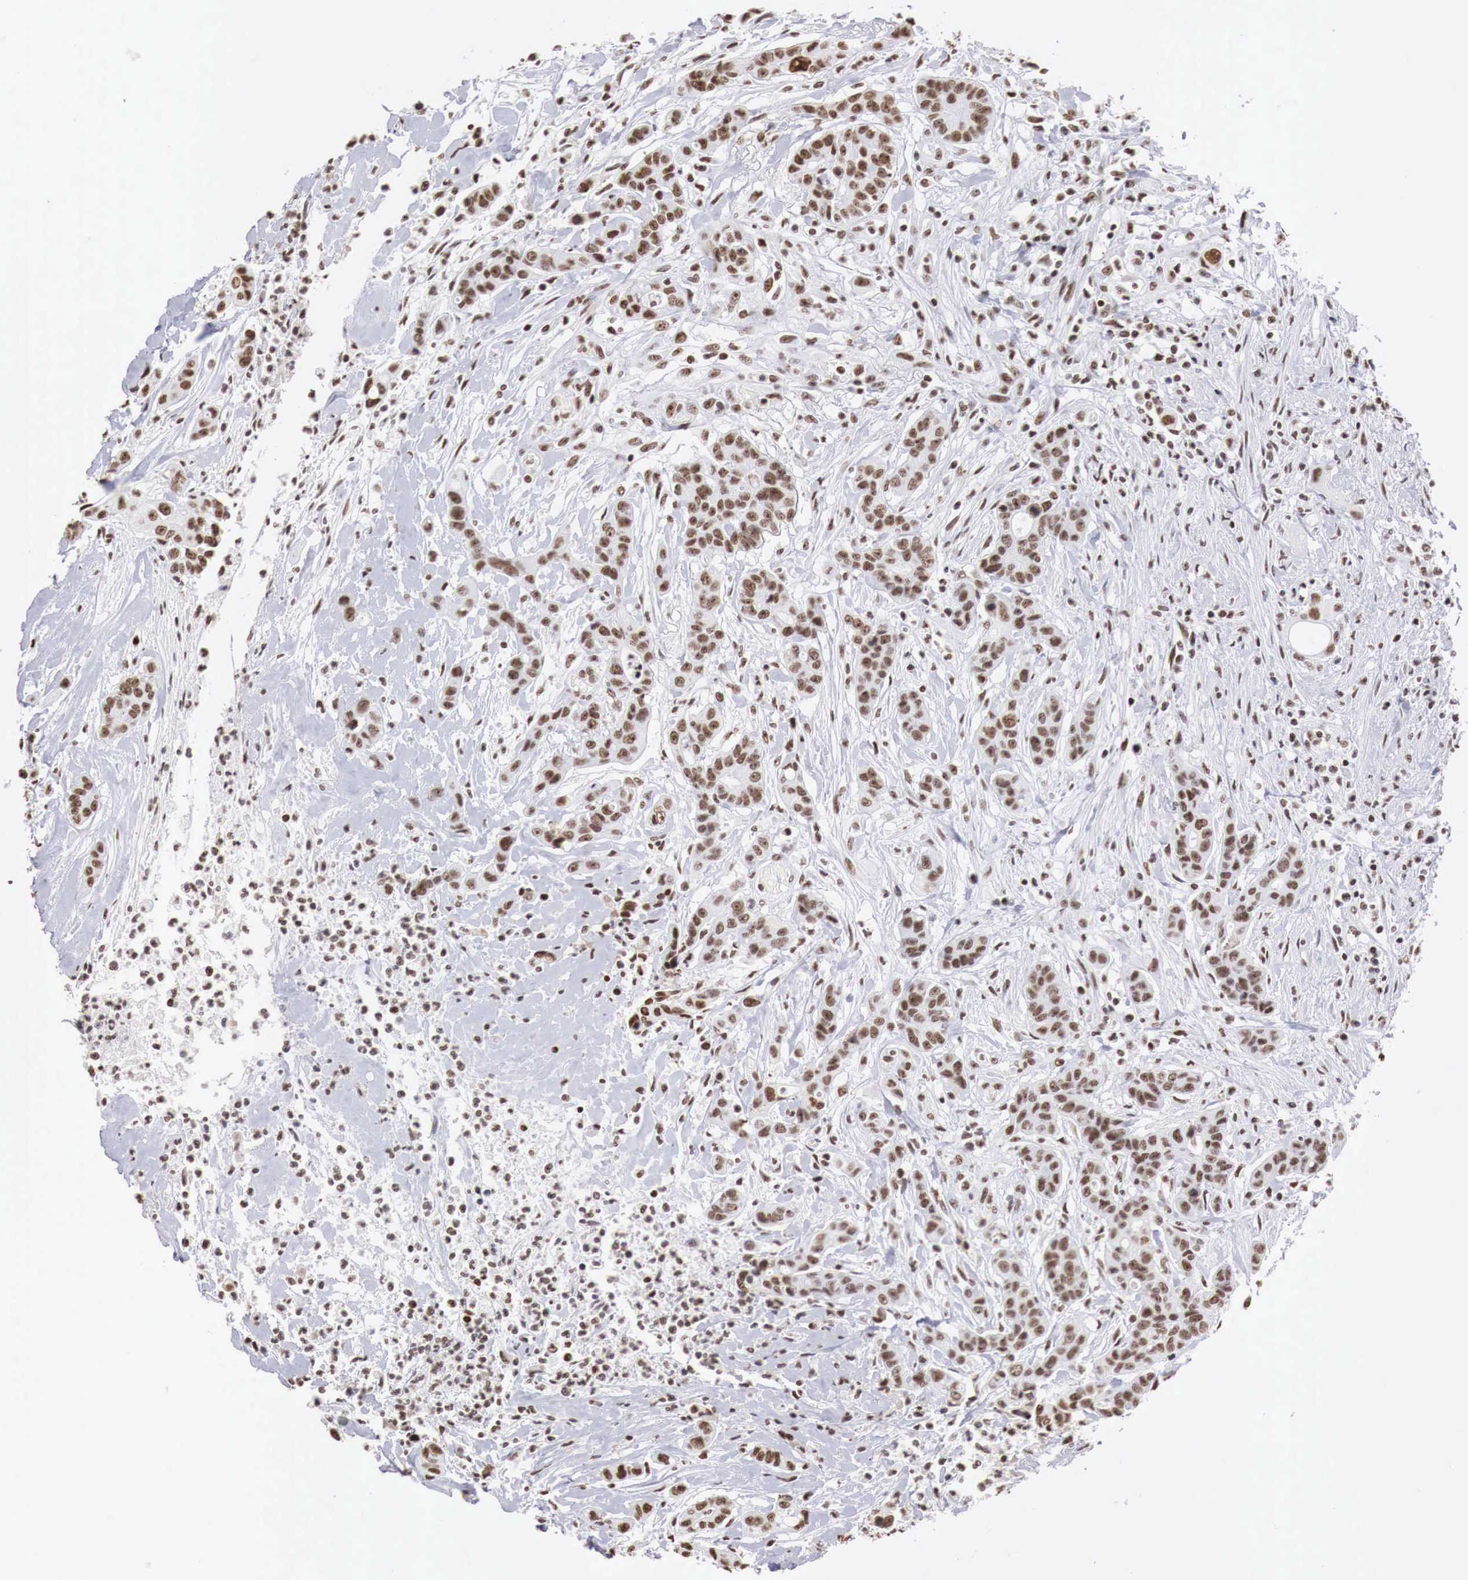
{"staining": {"intensity": "strong", "quantity": ">75%", "location": "nuclear"}, "tissue": "colorectal cancer", "cell_type": "Tumor cells", "image_type": "cancer", "snomed": [{"axis": "morphology", "description": "Adenocarcinoma, NOS"}, {"axis": "topography", "description": "Colon"}], "caption": "A histopathology image of human adenocarcinoma (colorectal) stained for a protein shows strong nuclear brown staining in tumor cells.", "gene": "DKC1", "patient": {"sex": "female", "age": 70}}